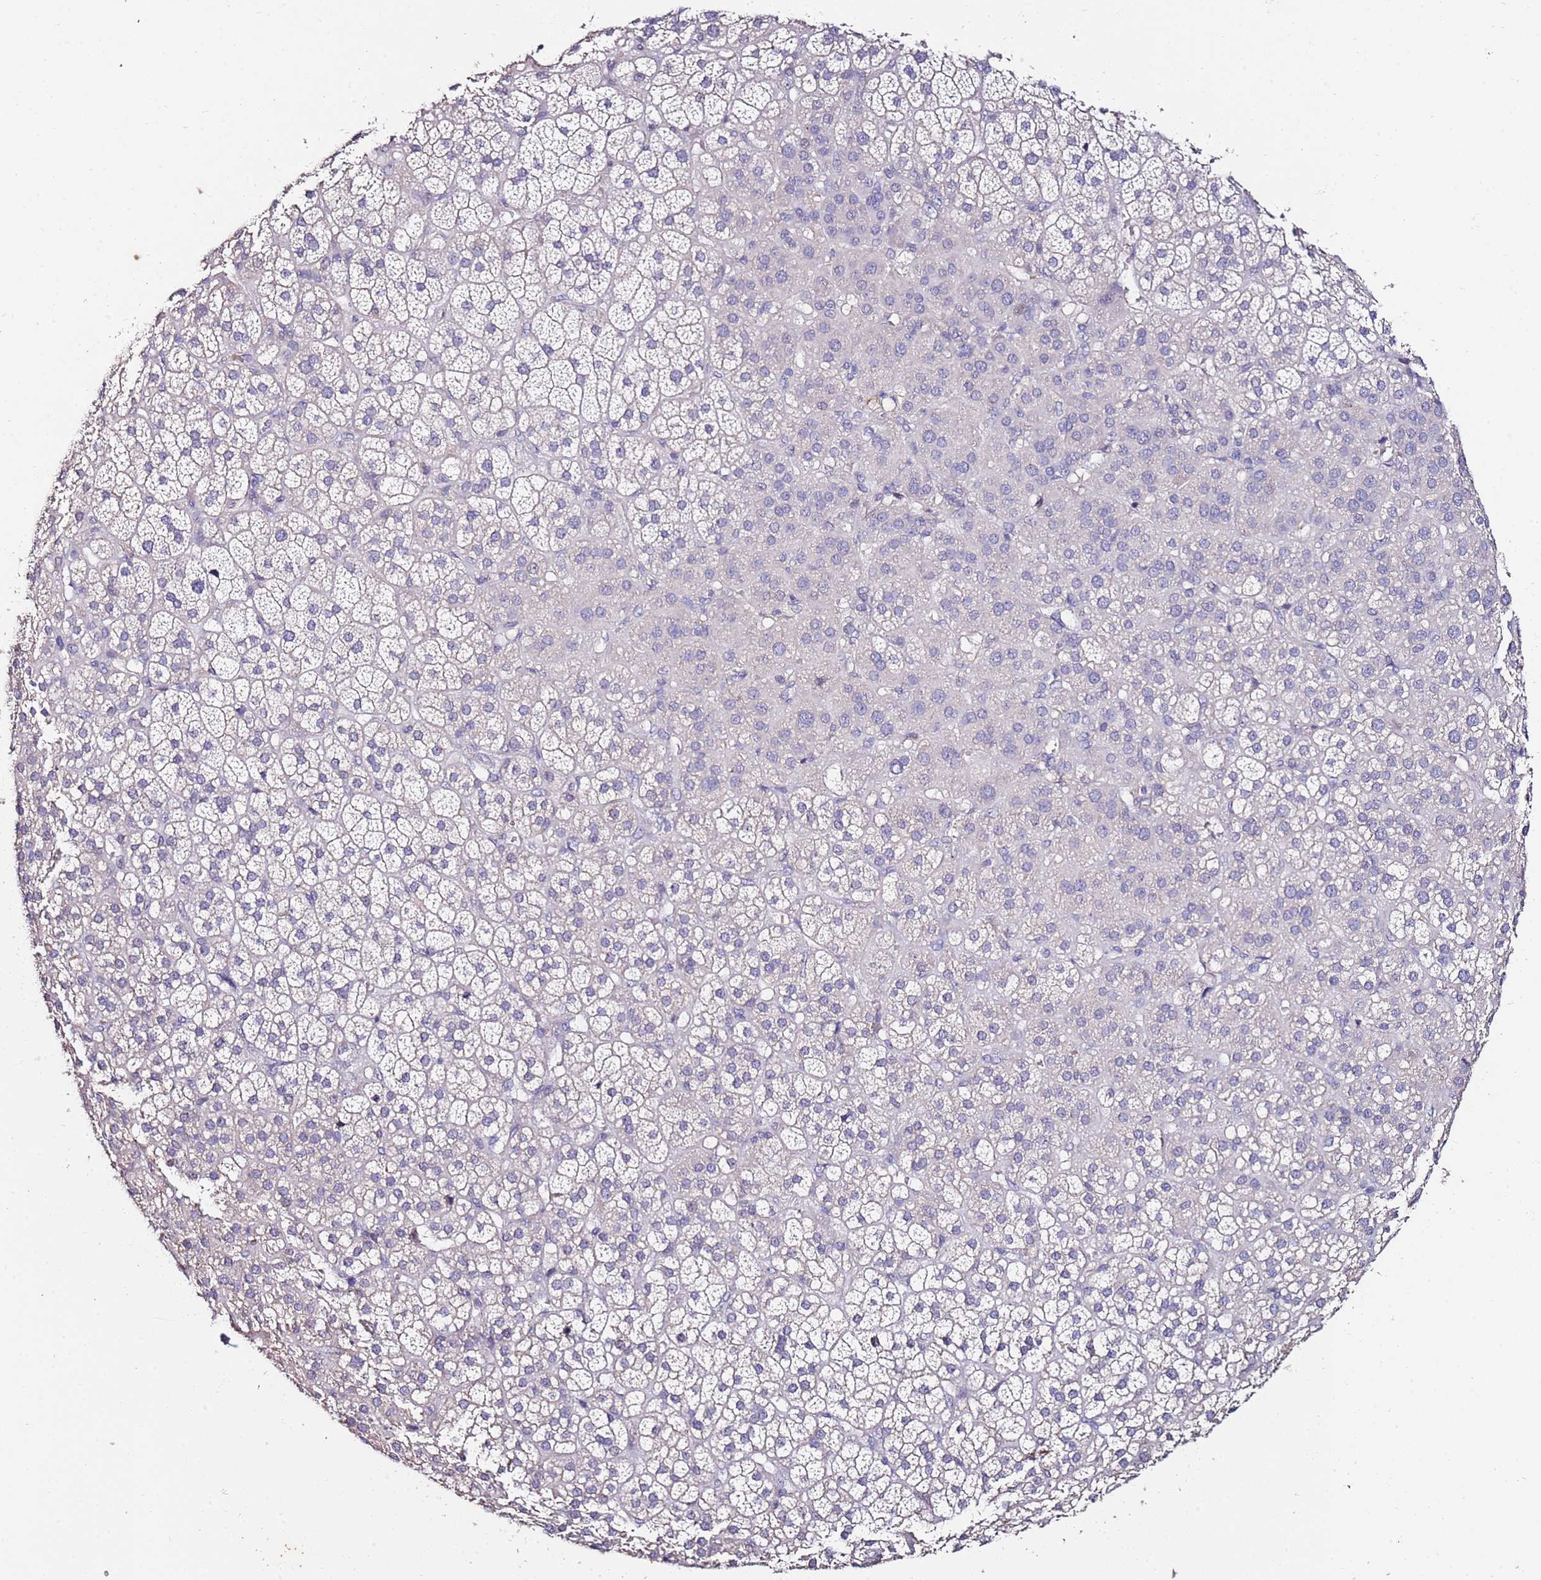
{"staining": {"intensity": "negative", "quantity": "none", "location": "none"}, "tissue": "adrenal gland", "cell_type": "Glandular cells", "image_type": "normal", "snomed": [{"axis": "morphology", "description": "Normal tissue, NOS"}, {"axis": "topography", "description": "Adrenal gland"}], "caption": "Human adrenal gland stained for a protein using immunohistochemistry exhibits no staining in glandular cells.", "gene": "C3orf80", "patient": {"sex": "female", "age": 70}}